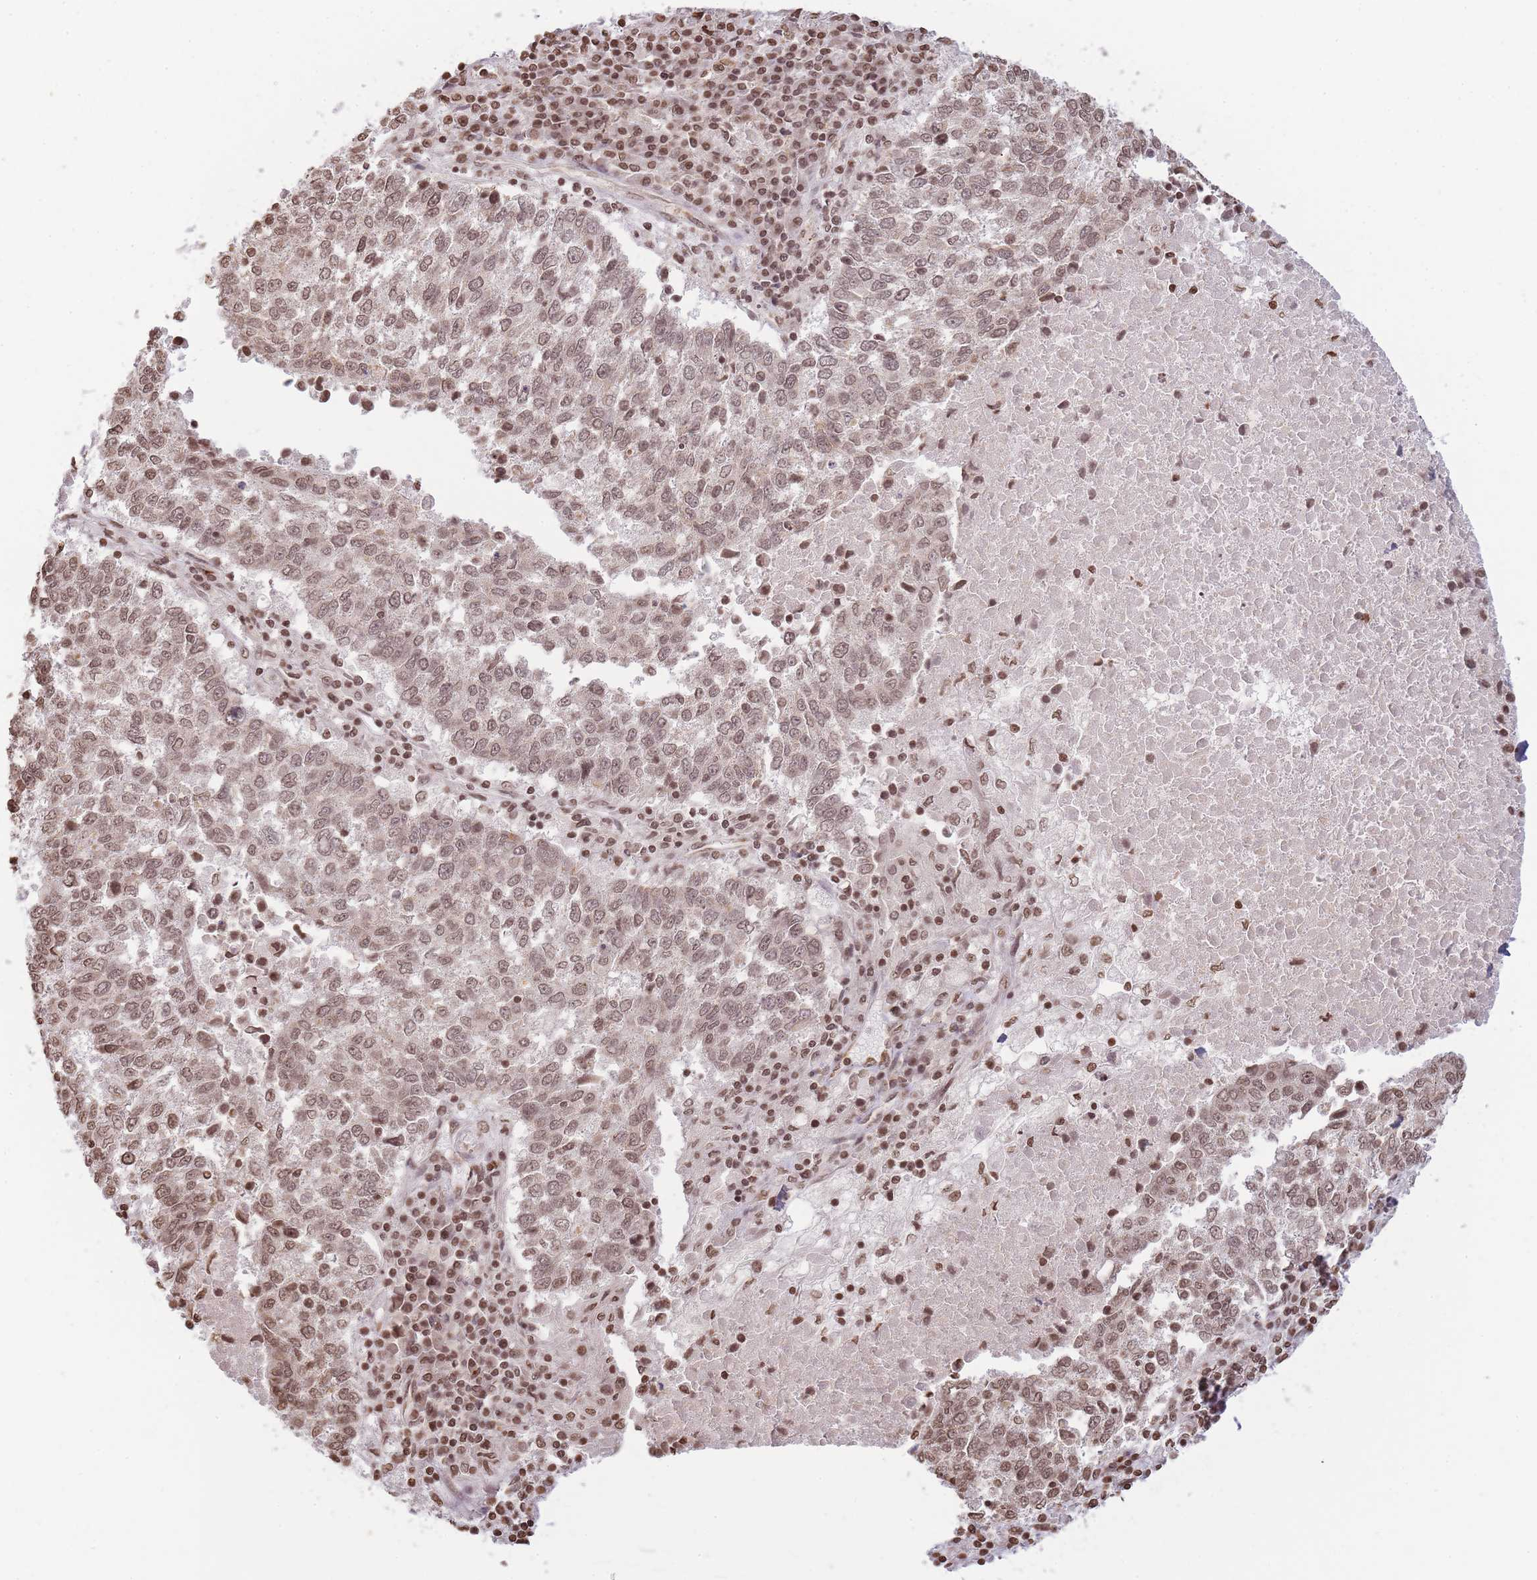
{"staining": {"intensity": "moderate", "quantity": ">75%", "location": "nuclear"}, "tissue": "lung cancer", "cell_type": "Tumor cells", "image_type": "cancer", "snomed": [{"axis": "morphology", "description": "Squamous cell carcinoma, NOS"}, {"axis": "topography", "description": "Lung"}], "caption": "Tumor cells display medium levels of moderate nuclear expression in about >75% of cells in lung cancer (squamous cell carcinoma).", "gene": "WWTR1", "patient": {"sex": "male", "age": 73}}